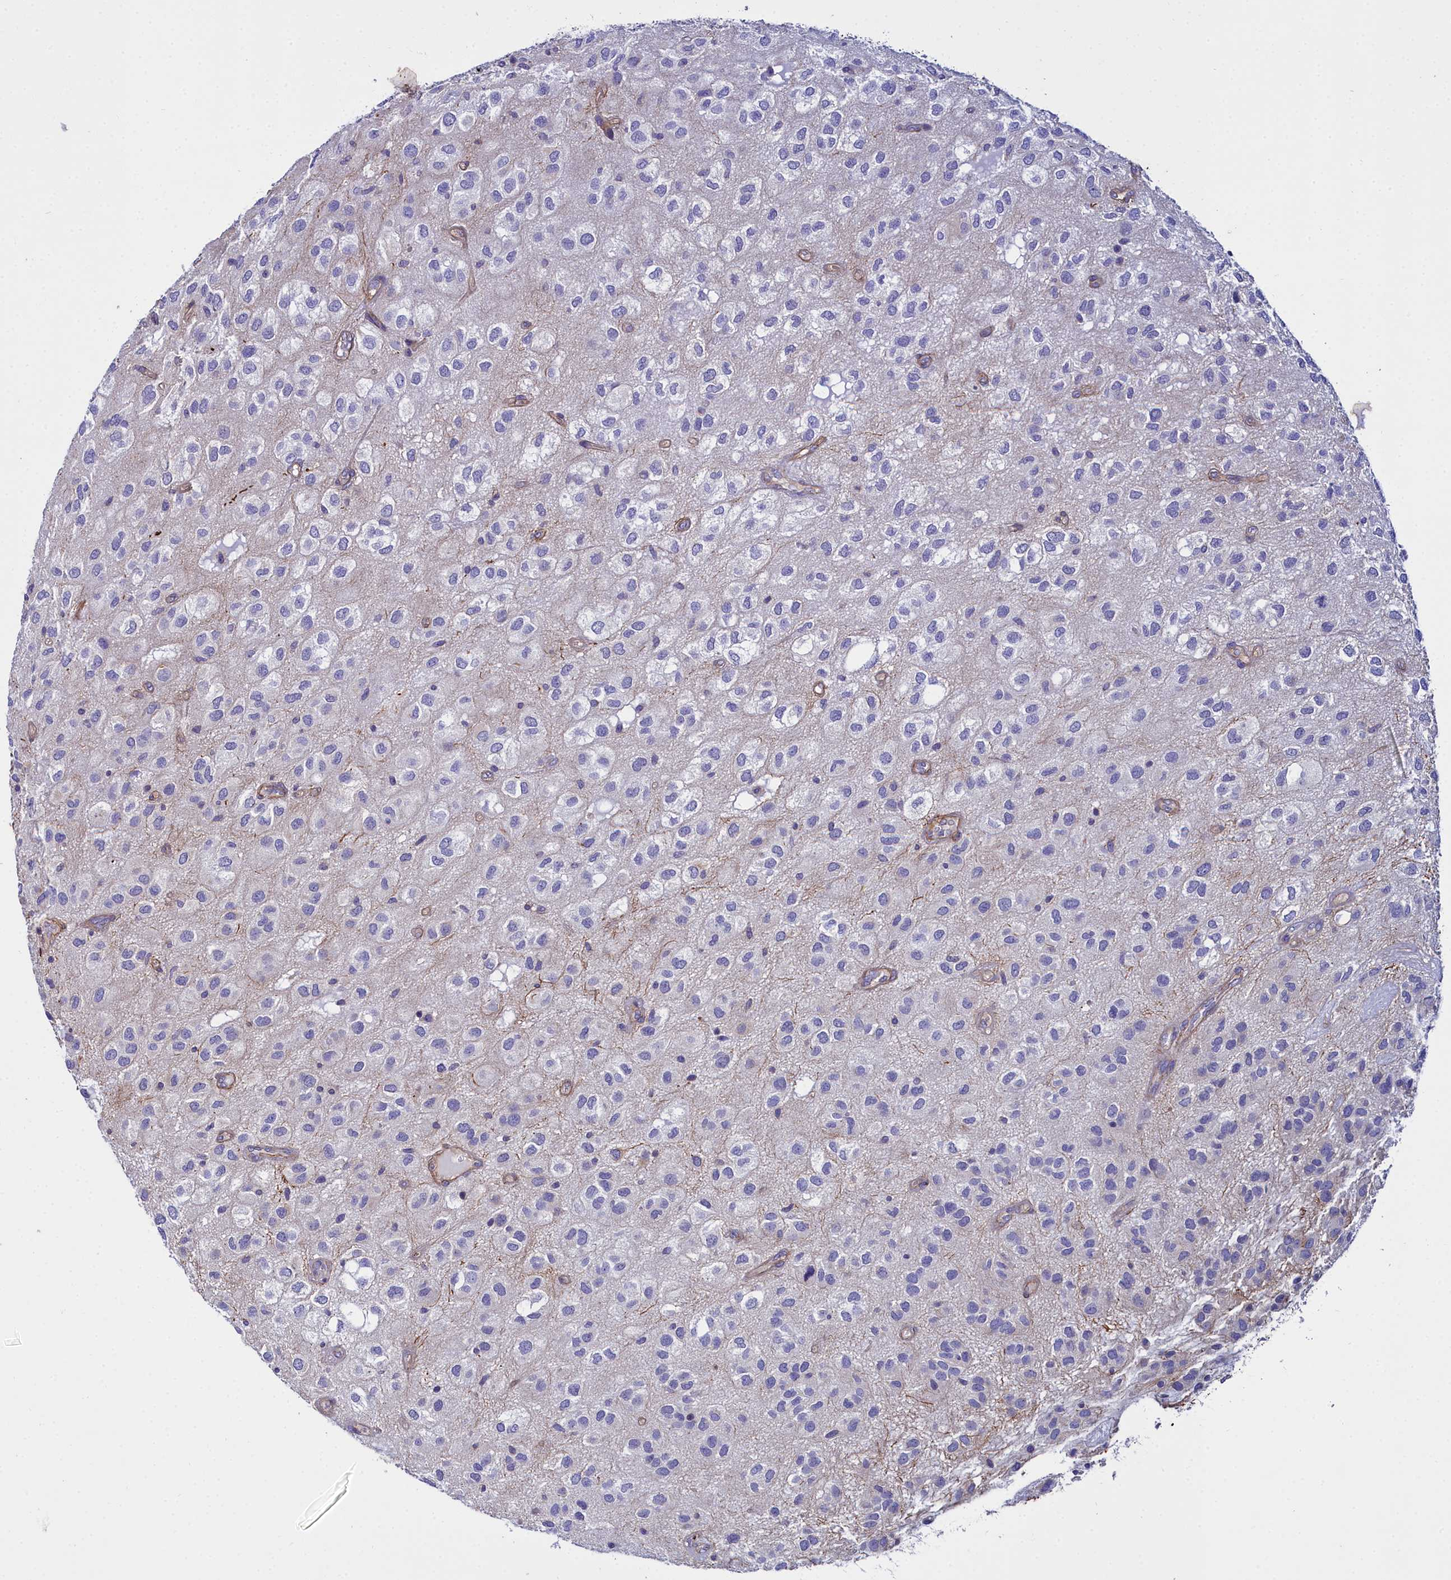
{"staining": {"intensity": "negative", "quantity": "none", "location": "none"}, "tissue": "glioma", "cell_type": "Tumor cells", "image_type": "cancer", "snomed": [{"axis": "morphology", "description": "Glioma, malignant, Low grade"}, {"axis": "topography", "description": "Brain"}], "caption": "High power microscopy image of an IHC photomicrograph of malignant glioma (low-grade), revealing no significant expression in tumor cells. (IHC, brightfield microscopy, high magnification).", "gene": "FADS3", "patient": {"sex": "male", "age": 66}}